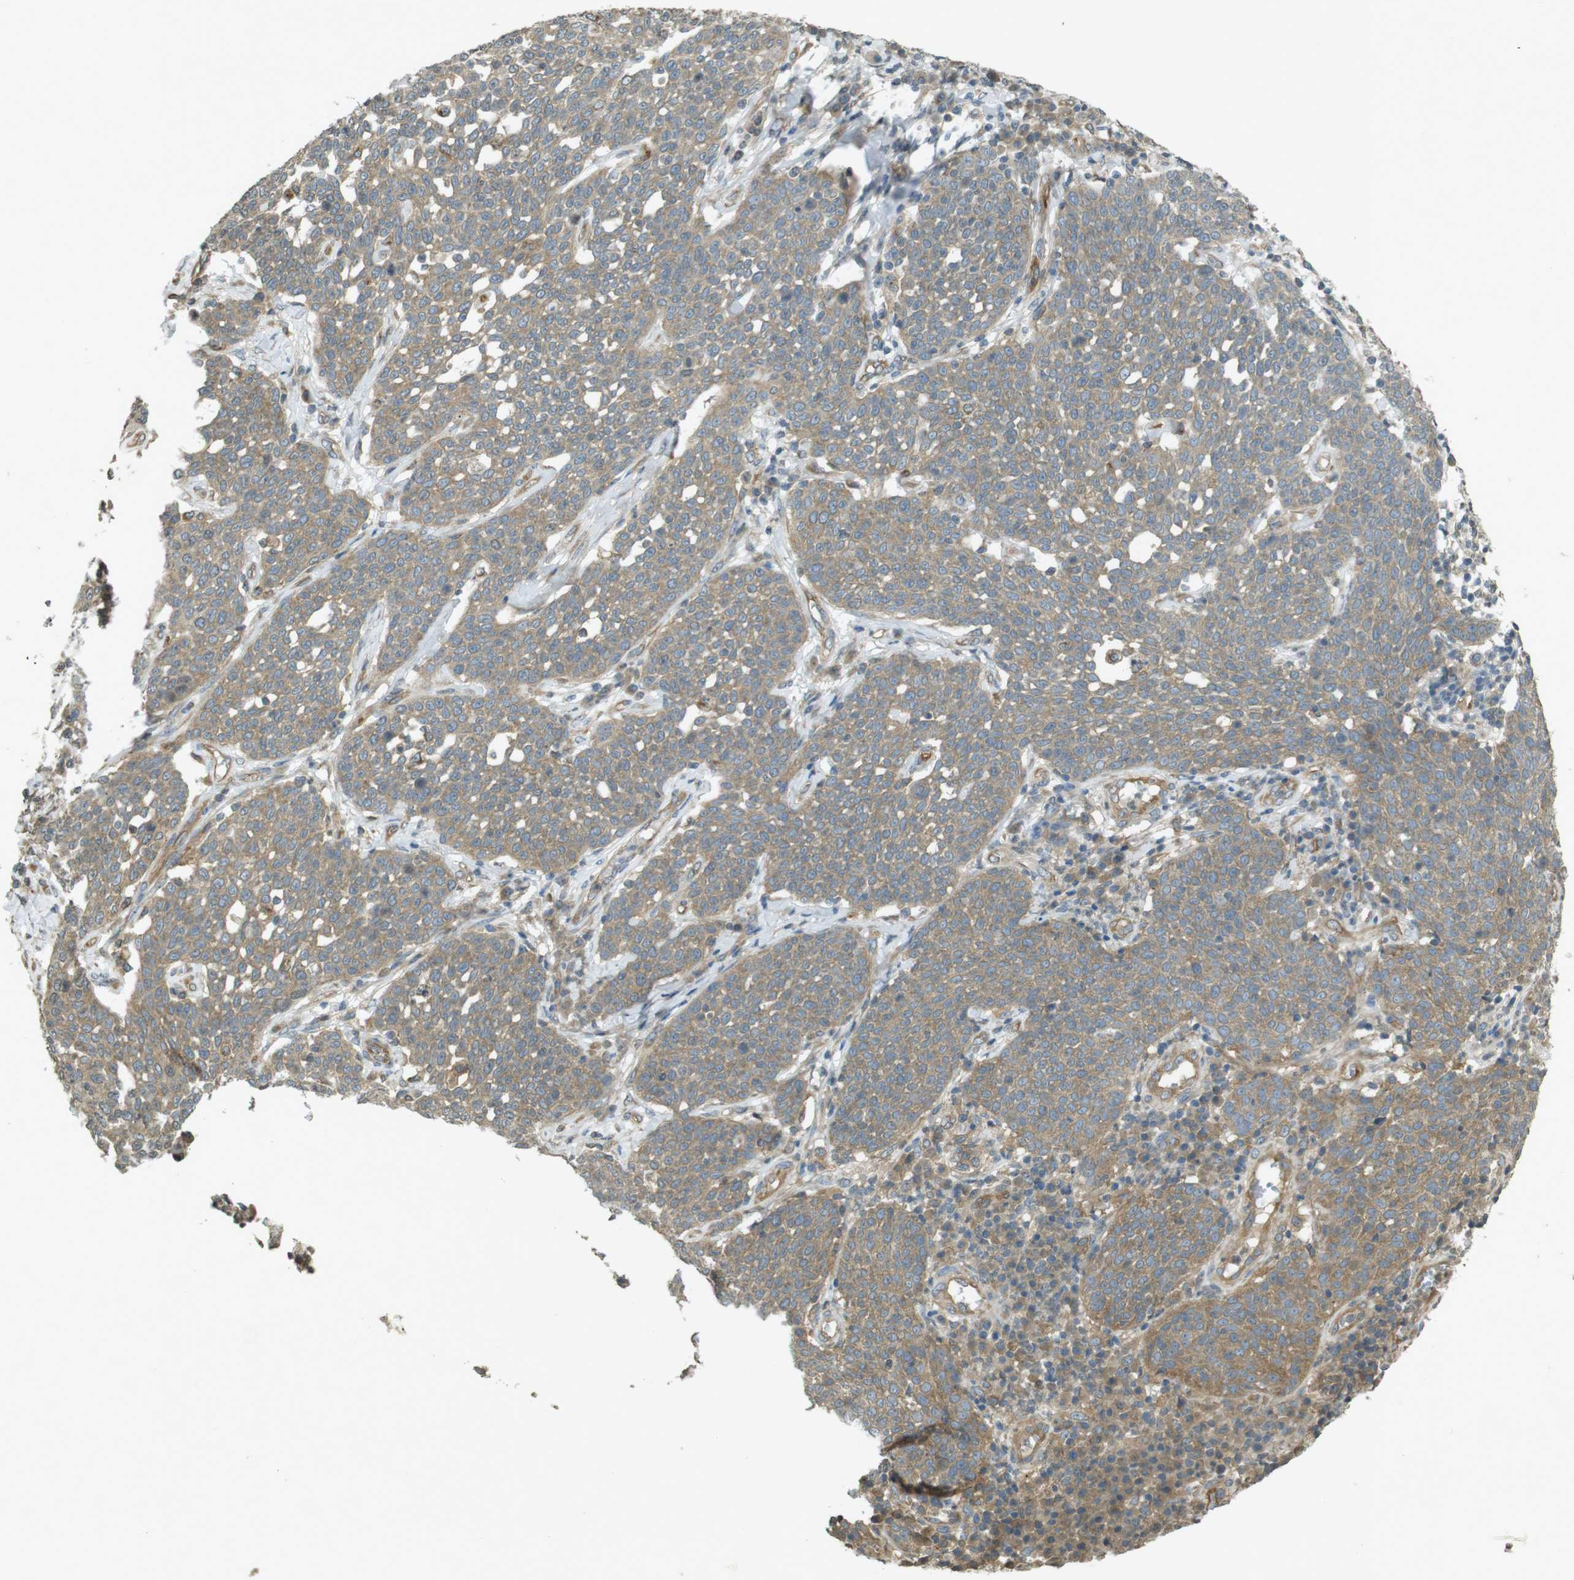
{"staining": {"intensity": "moderate", "quantity": ">75%", "location": "cytoplasmic/membranous"}, "tissue": "cervical cancer", "cell_type": "Tumor cells", "image_type": "cancer", "snomed": [{"axis": "morphology", "description": "Squamous cell carcinoma, NOS"}, {"axis": "topography", "description": "Cervix"}], "caption": "Moderate cytoplasmic/membranous expression for a protein is present in approximately >75% of tumor cells of squamous cell carcinoma (cervical) using immunohistochemistry (IHC).", "gene": "KIF5B", "patient": {"sex": "female", "age": 34}}